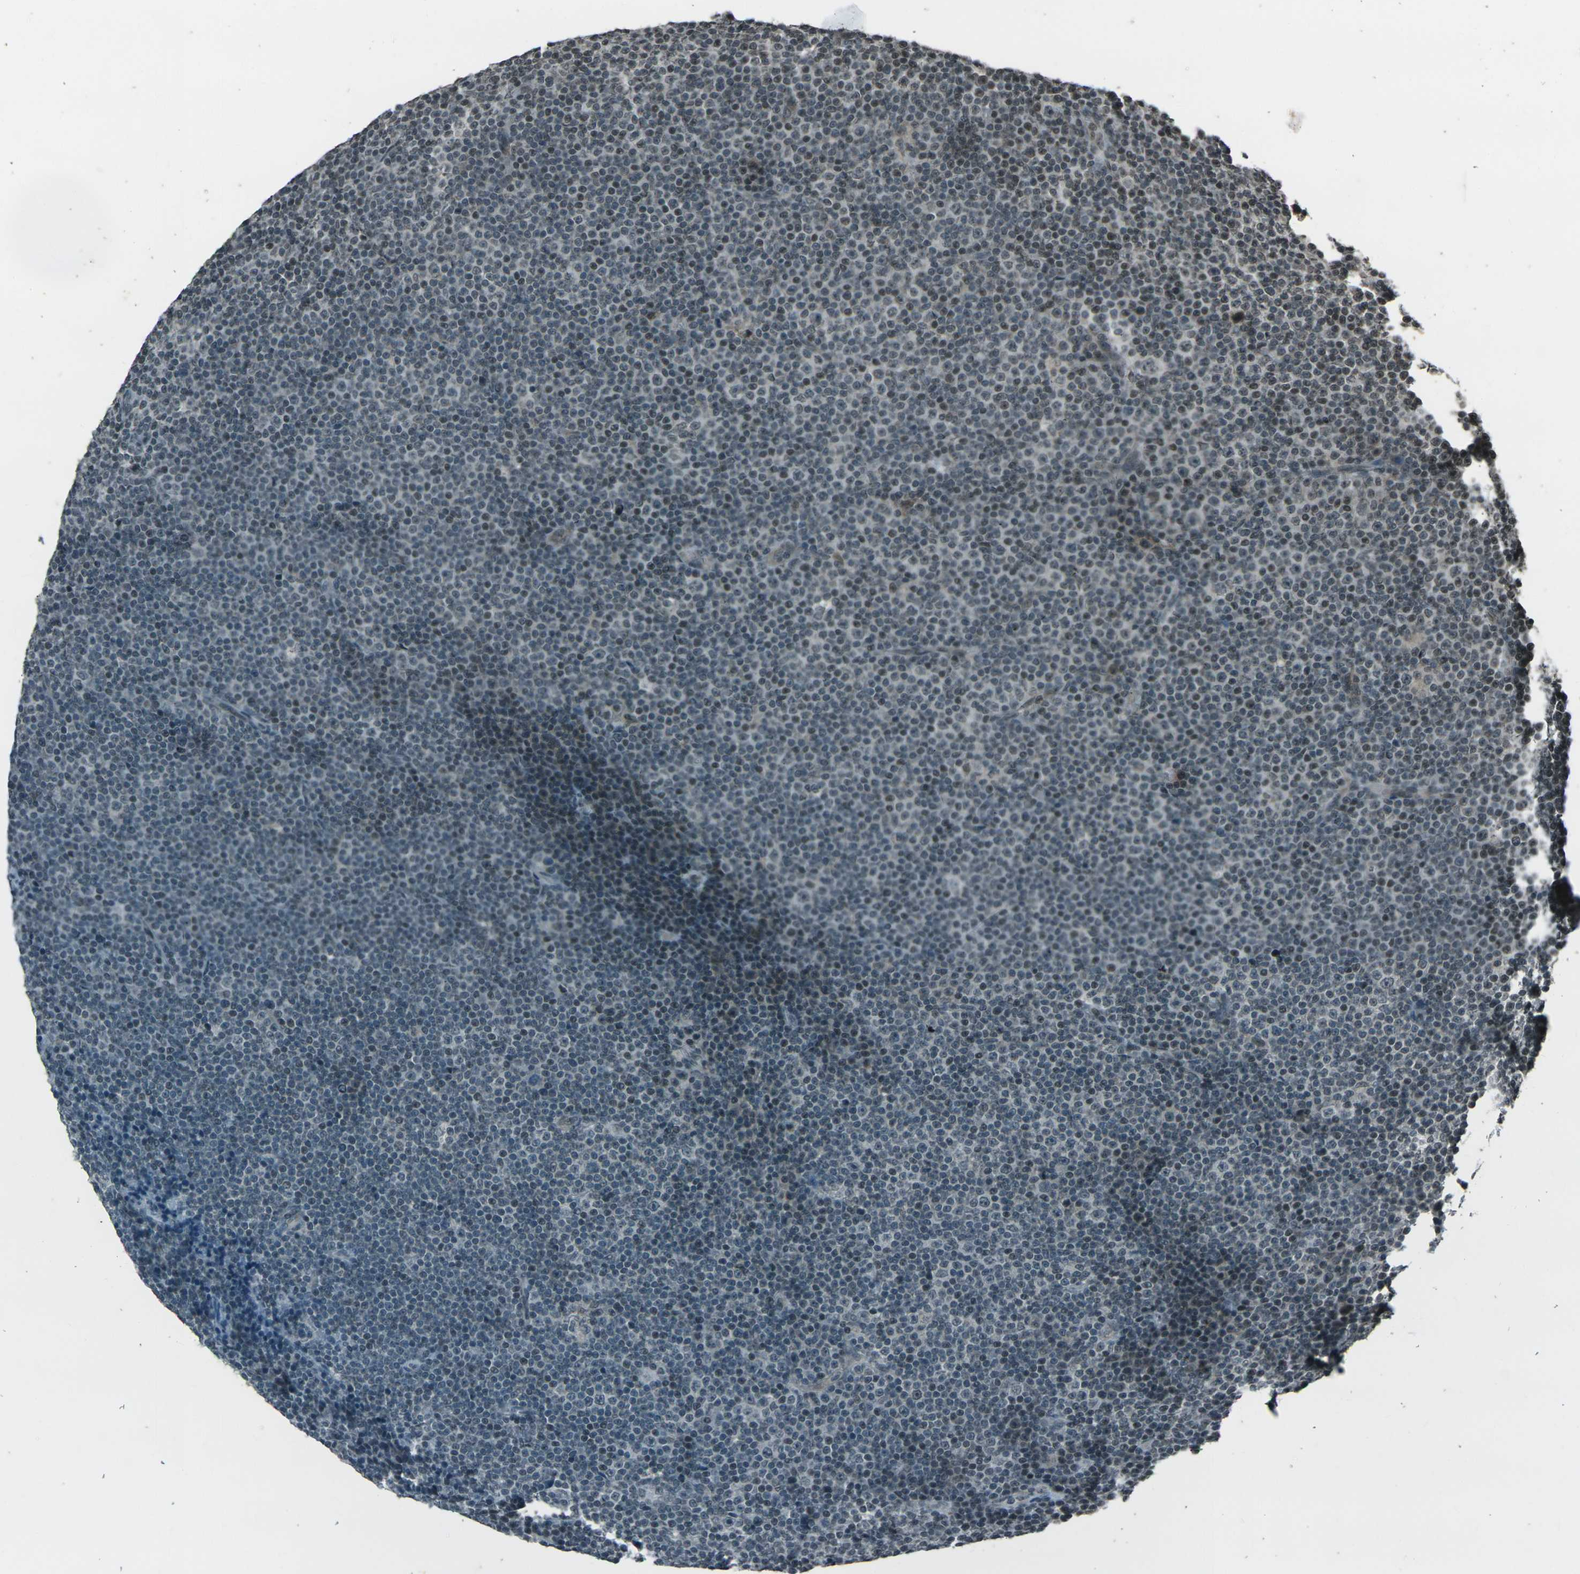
{"staining": {"intensity": "moderate", "quantity": "<25%", "location": "nuclear"}, "tissue": "lymphoma", "cell_type": "Tumor cells", "image_type": "cancer", "snomed": [{"axis": "morphology", "description": "Malignant lymphoma, non-Hodgkin's type, Low grade"}, {"axis": "topography", "description": "Lymph node"}], "caption": "Protein expression analysis of lymphoma reveals moderate nuclear positivity in about <25% of tumor cells.", "gene": "PRPF8", "patient": {"sex": "female", "age": 67}}